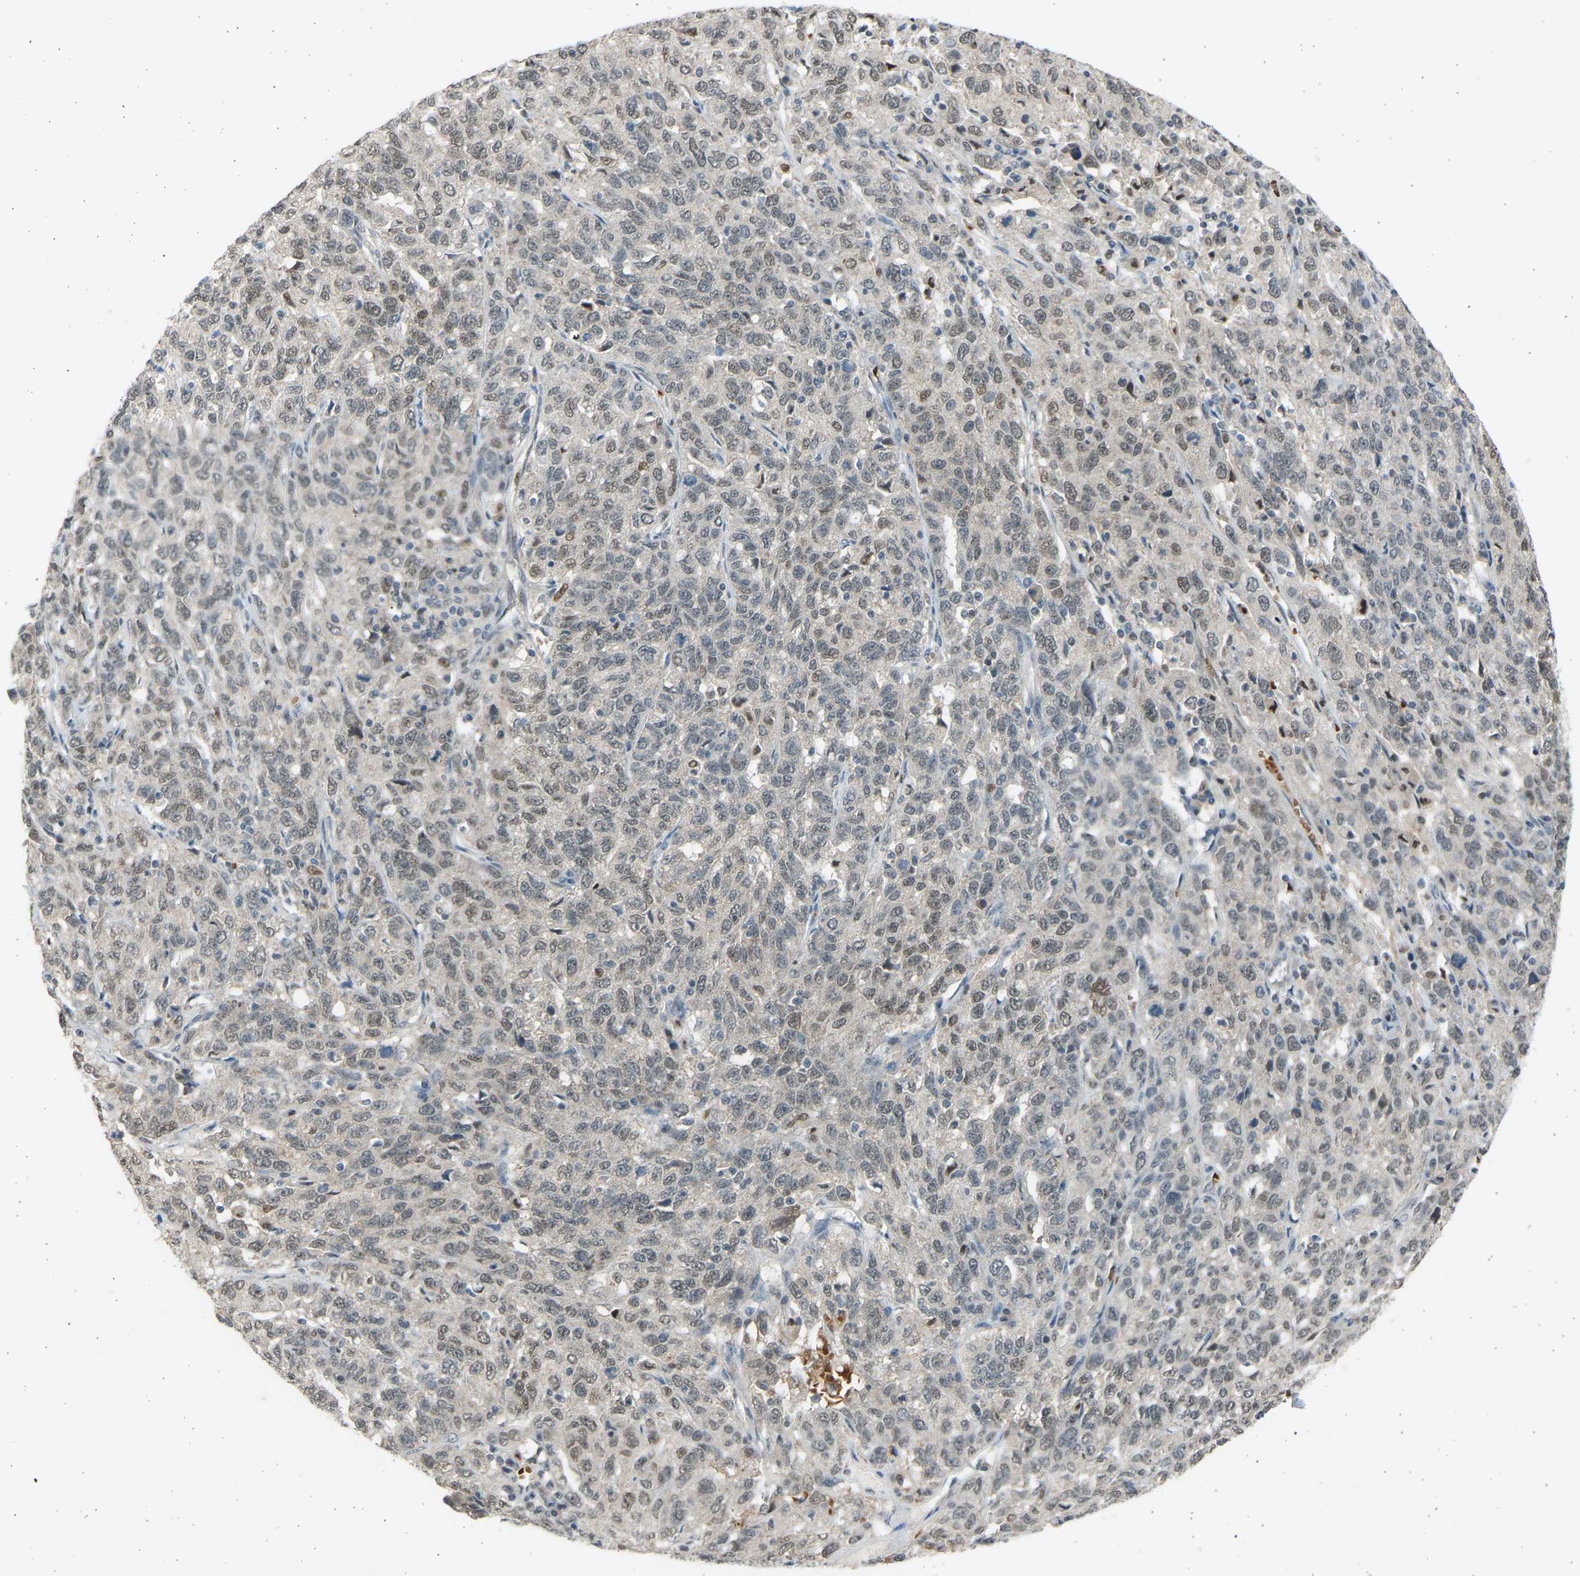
{"staining": {"intensity": "moderate", "quantity": "<25%", "location": "nuclear"}, "tissue": "ovarian cancer", "cell_type": "Tumor cells", "image_type": "cancer", "snomed": [{"axis": "morphology", "description": "Cystadenocarcinoma, serous, NOS"}, {"axis": "topography", "description": "Ovary"}], "caption": "Tumor cells demonstrate low levels of moderate nuclear positivity in approximately <25% of cells in ovarian cancer. (IHC, brightfield microscopy, high magnification).", "gene": "BIRC2", "patient": {"sex": "female", "age": 71}}